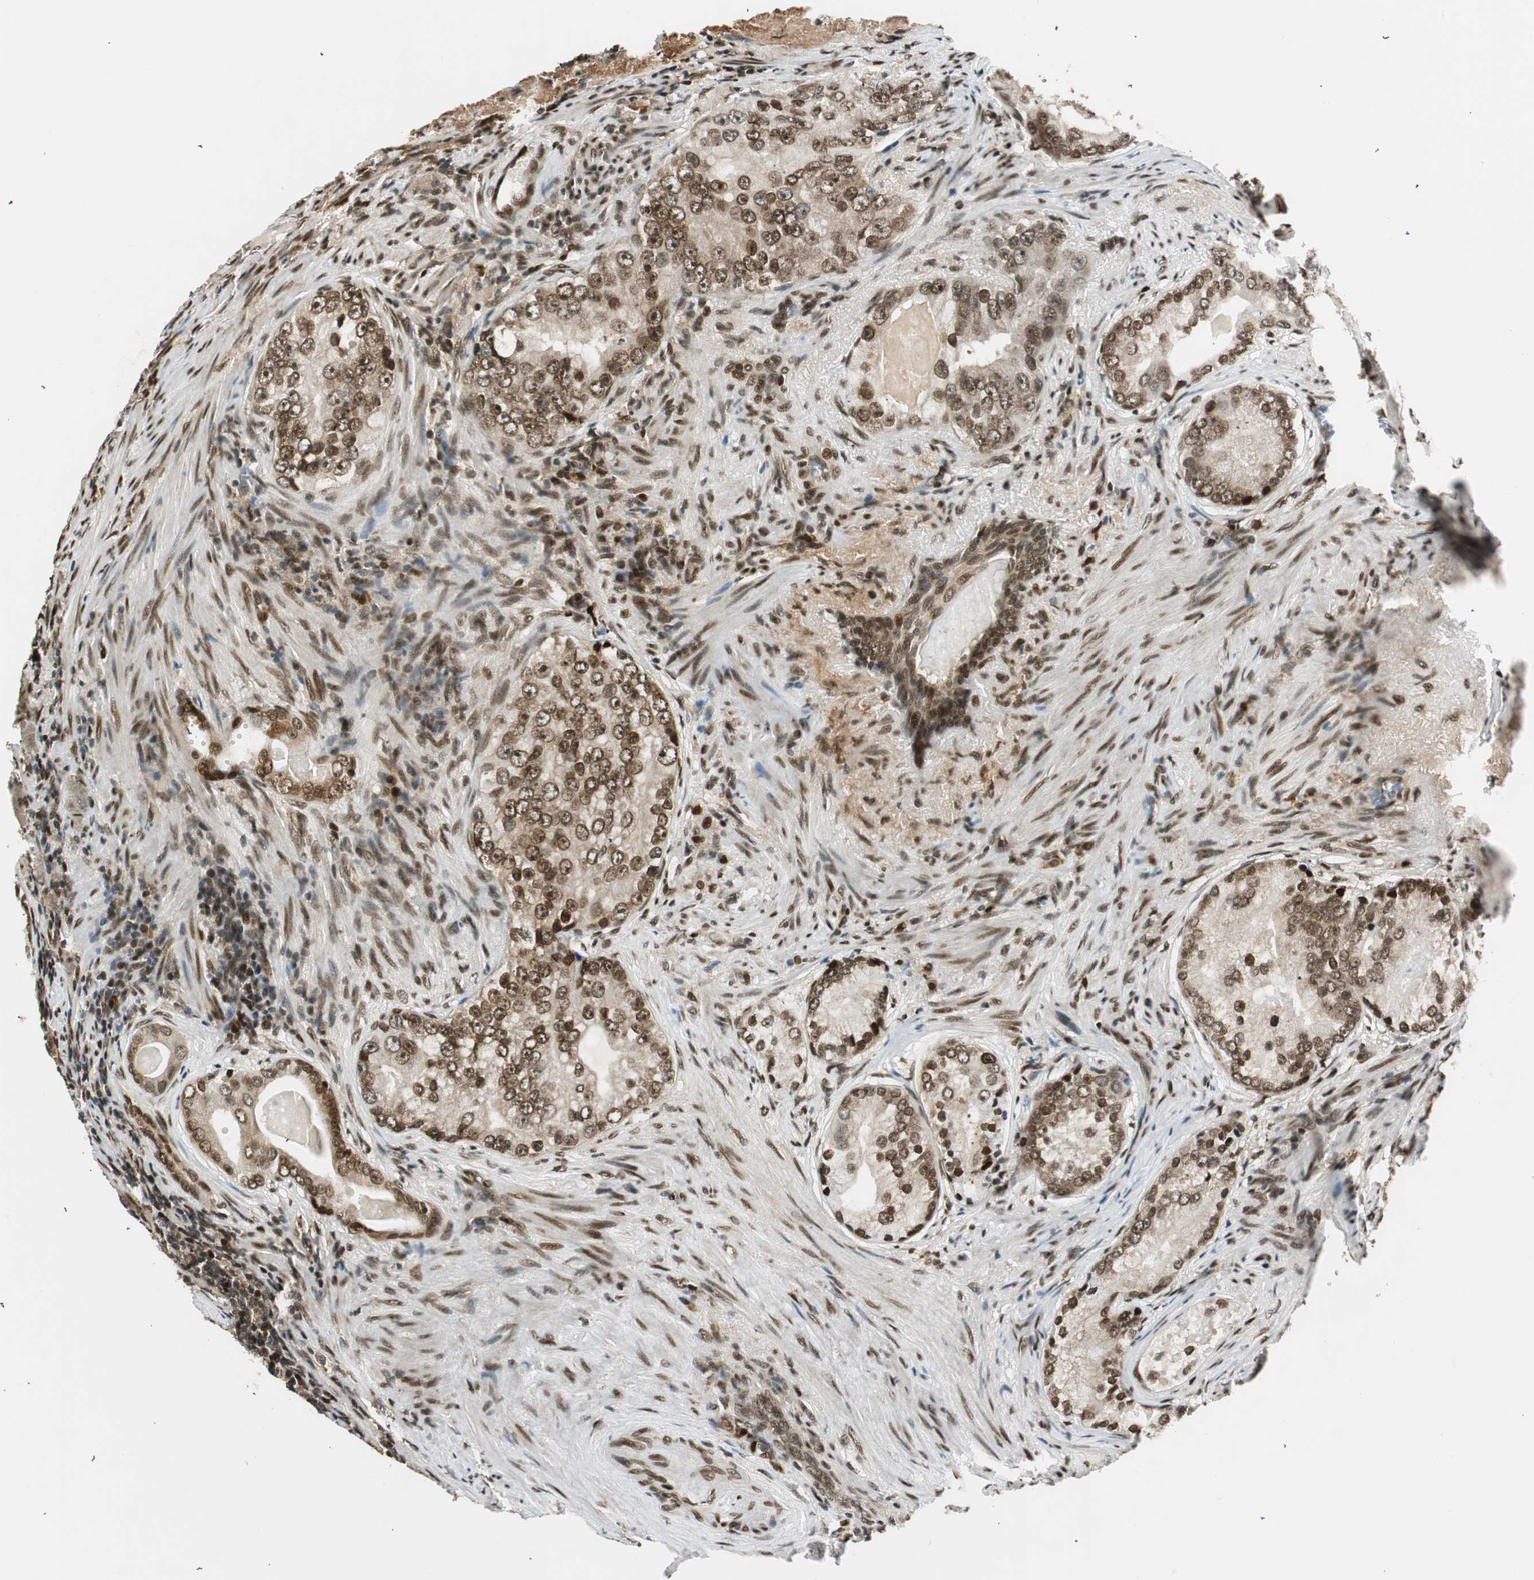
{"staining": {"intensity": "moderate", "quantity": ">75%", "location": "cytoplasmic/membranous,nuclear"}, "tissue": "prostate cancer", "cell_type": "Tumor cells", "image_type": "cancer", "snomed": [{"axis": "morphology", "description": "Adenocarcinoma, High grade"}, {"axis": "topography", "description": "Prostate"}], "caption": "Immunohistochemistry (IHC) micrograph of high-grade adenocarcinoma (prostate) stained for a protein (brown), which shows medium levels of moderate cytoplasmic/membranous and nuclear expression in approximately >75% of tumor cells.", "gene": "RING1", "patient": {"sex": "male", "age": 66}}